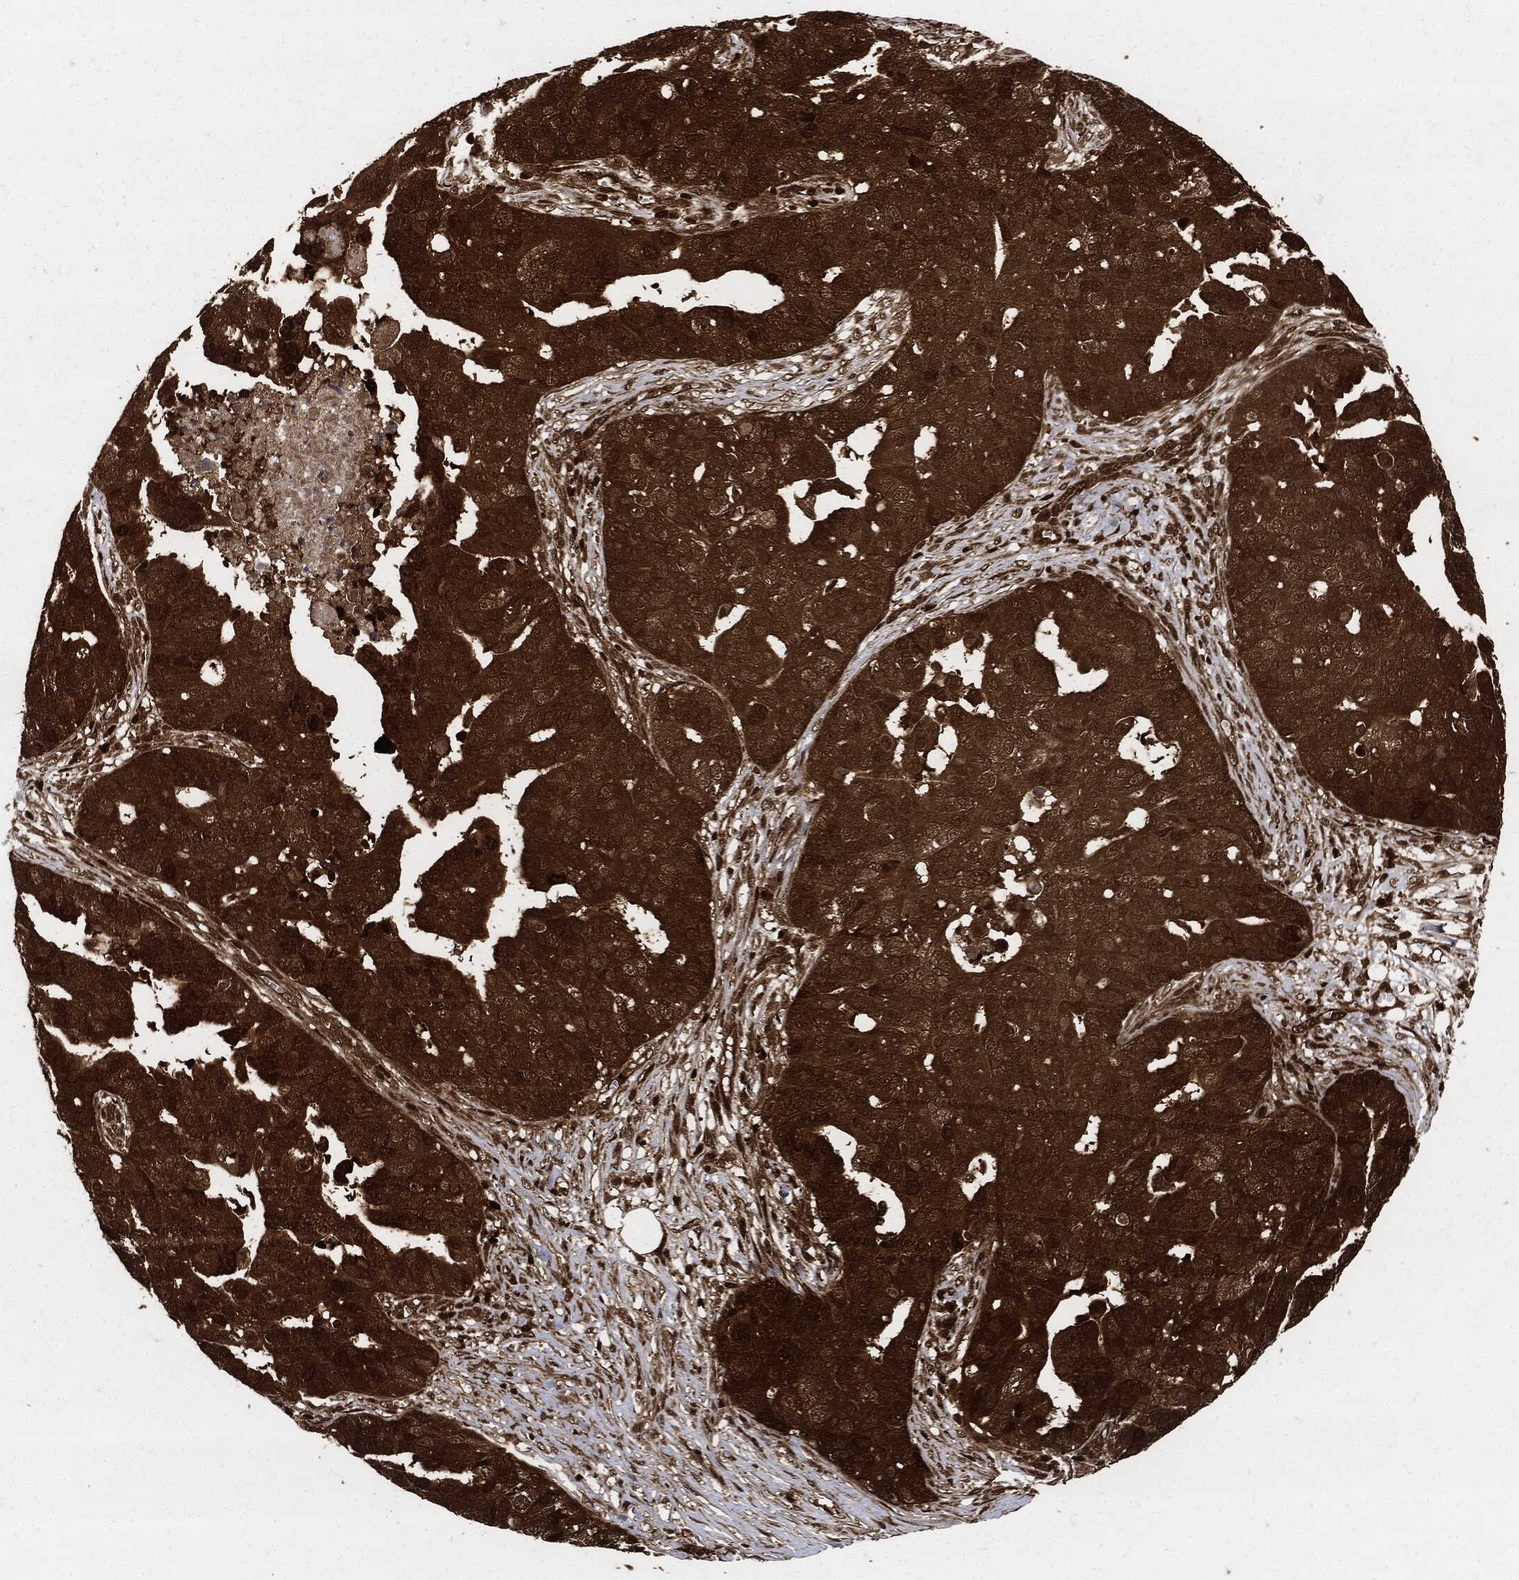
{"staining": {"intensity": "strong", "quantity": ">75%", "location": "cytoplasmic/membranous"}, "tissue": "ovarian cancer", "cell_type": "Tumor cells", "image_type": "cancer", "snomed": [{"axis": "morphology", "description": "Carcinoma, endometroid"}, {"axis": "topography", "description": "Soft tissue"}, {"axis": "topography", "description": "Ovary"}], "caption": "The image exhibits immunohistochemical staining of ovarian endometroid carcinoma. There is strong cytoplasmic/membranous positivity is appreciated in about >75% of tumor cells. (Stains: DAB in brown, nuclei in blue, Microscopy: brightfield microscopy at high magnification).", "gene": "YWHAB", "patient": {"sex": "female", "age": 52}}